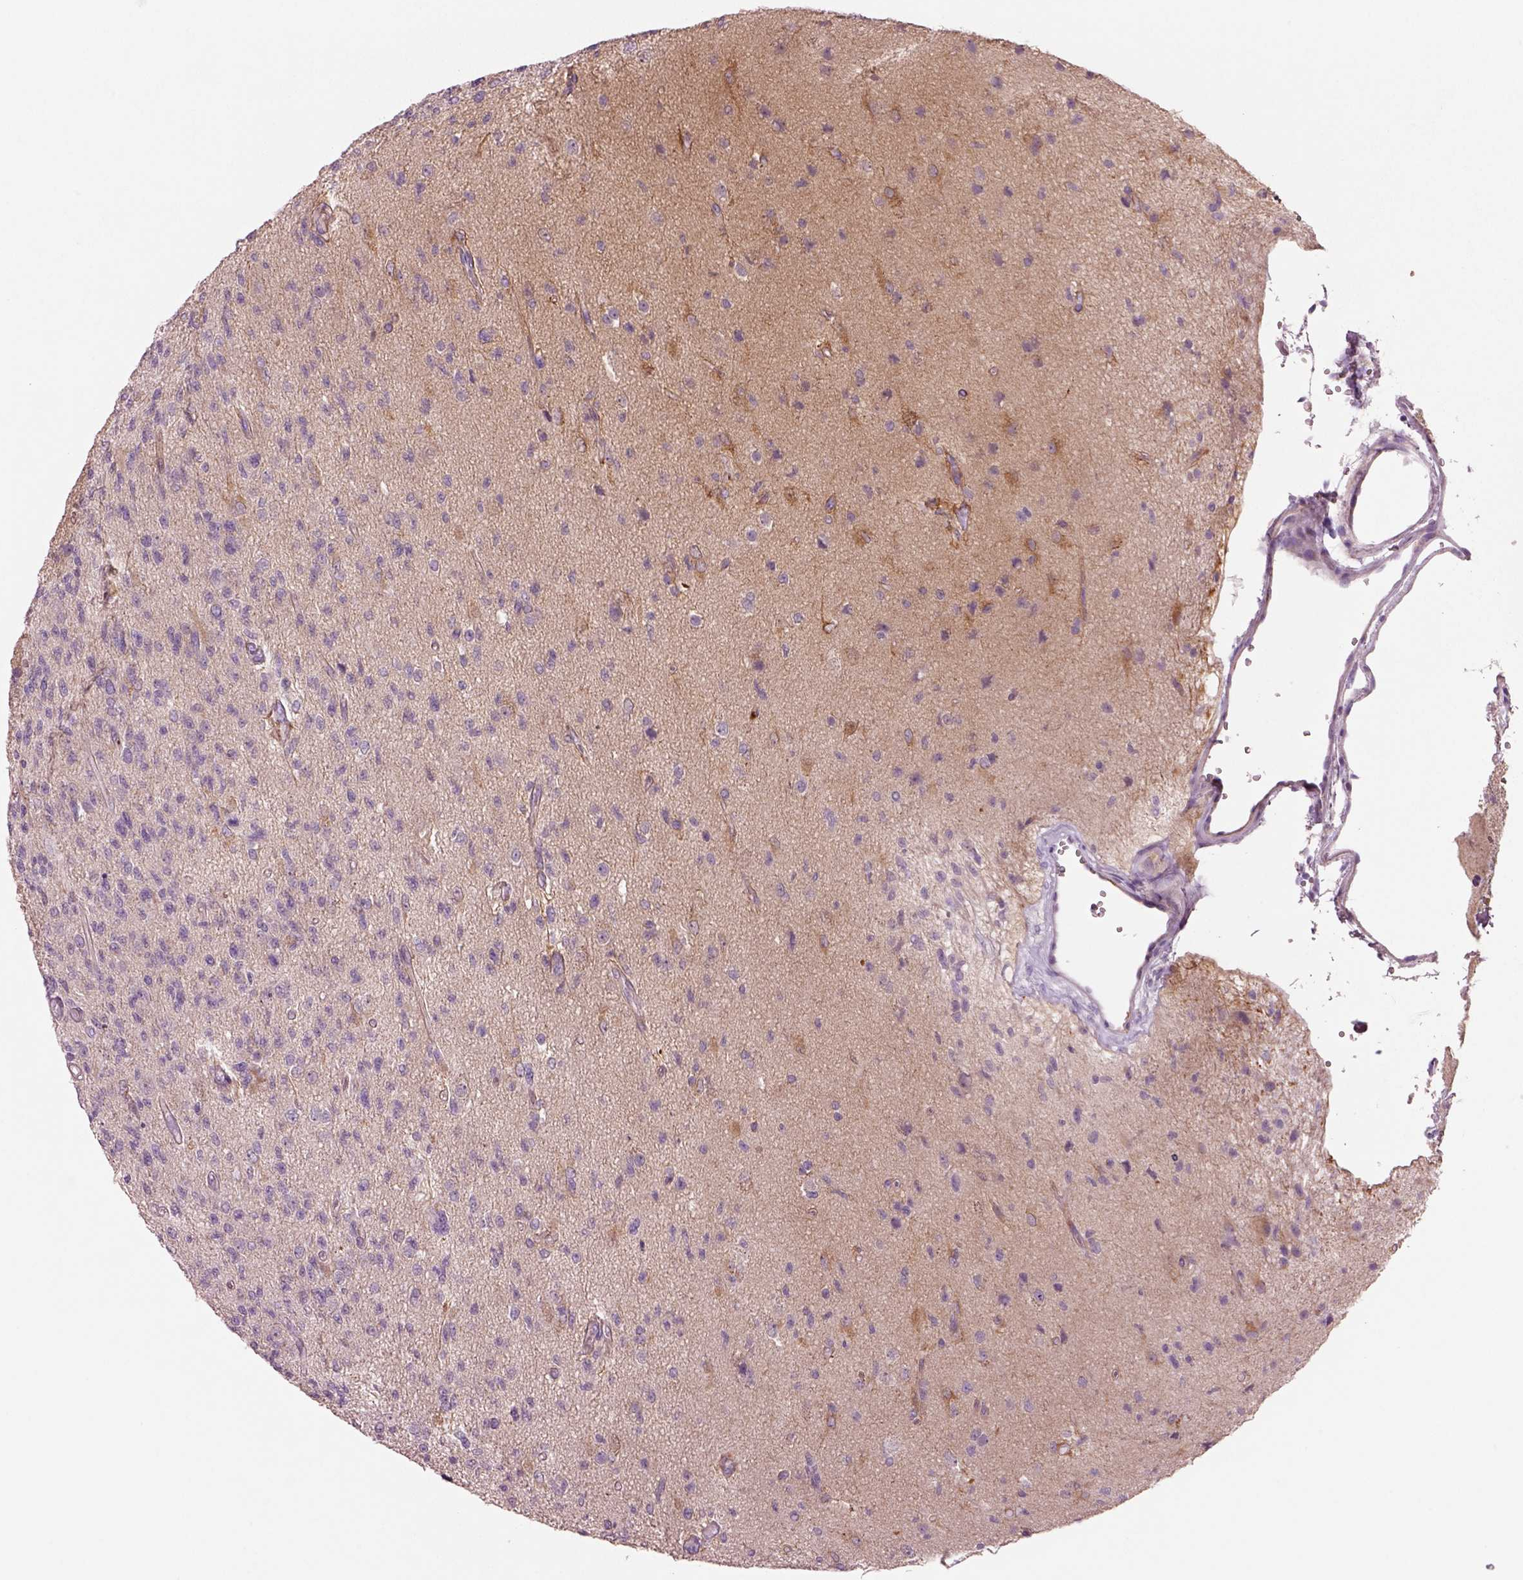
{"staining": {"intensity": "negative", "quantity": "none", "location": "none"}, "tissue": "glioma", "cell_type": "Tumor cells", "image_type": "cancer", "snomed": [{"axis": "morphology", "description": "Glioma, malignant, High grade"}, {"axis": "topography", "description": "Brain"}], "caption": "Histopathology image shows no significant protein staining in tumor cells of glioma.", "gene": "PLPP7", "patient": {"sex": "male", "age": 56}}